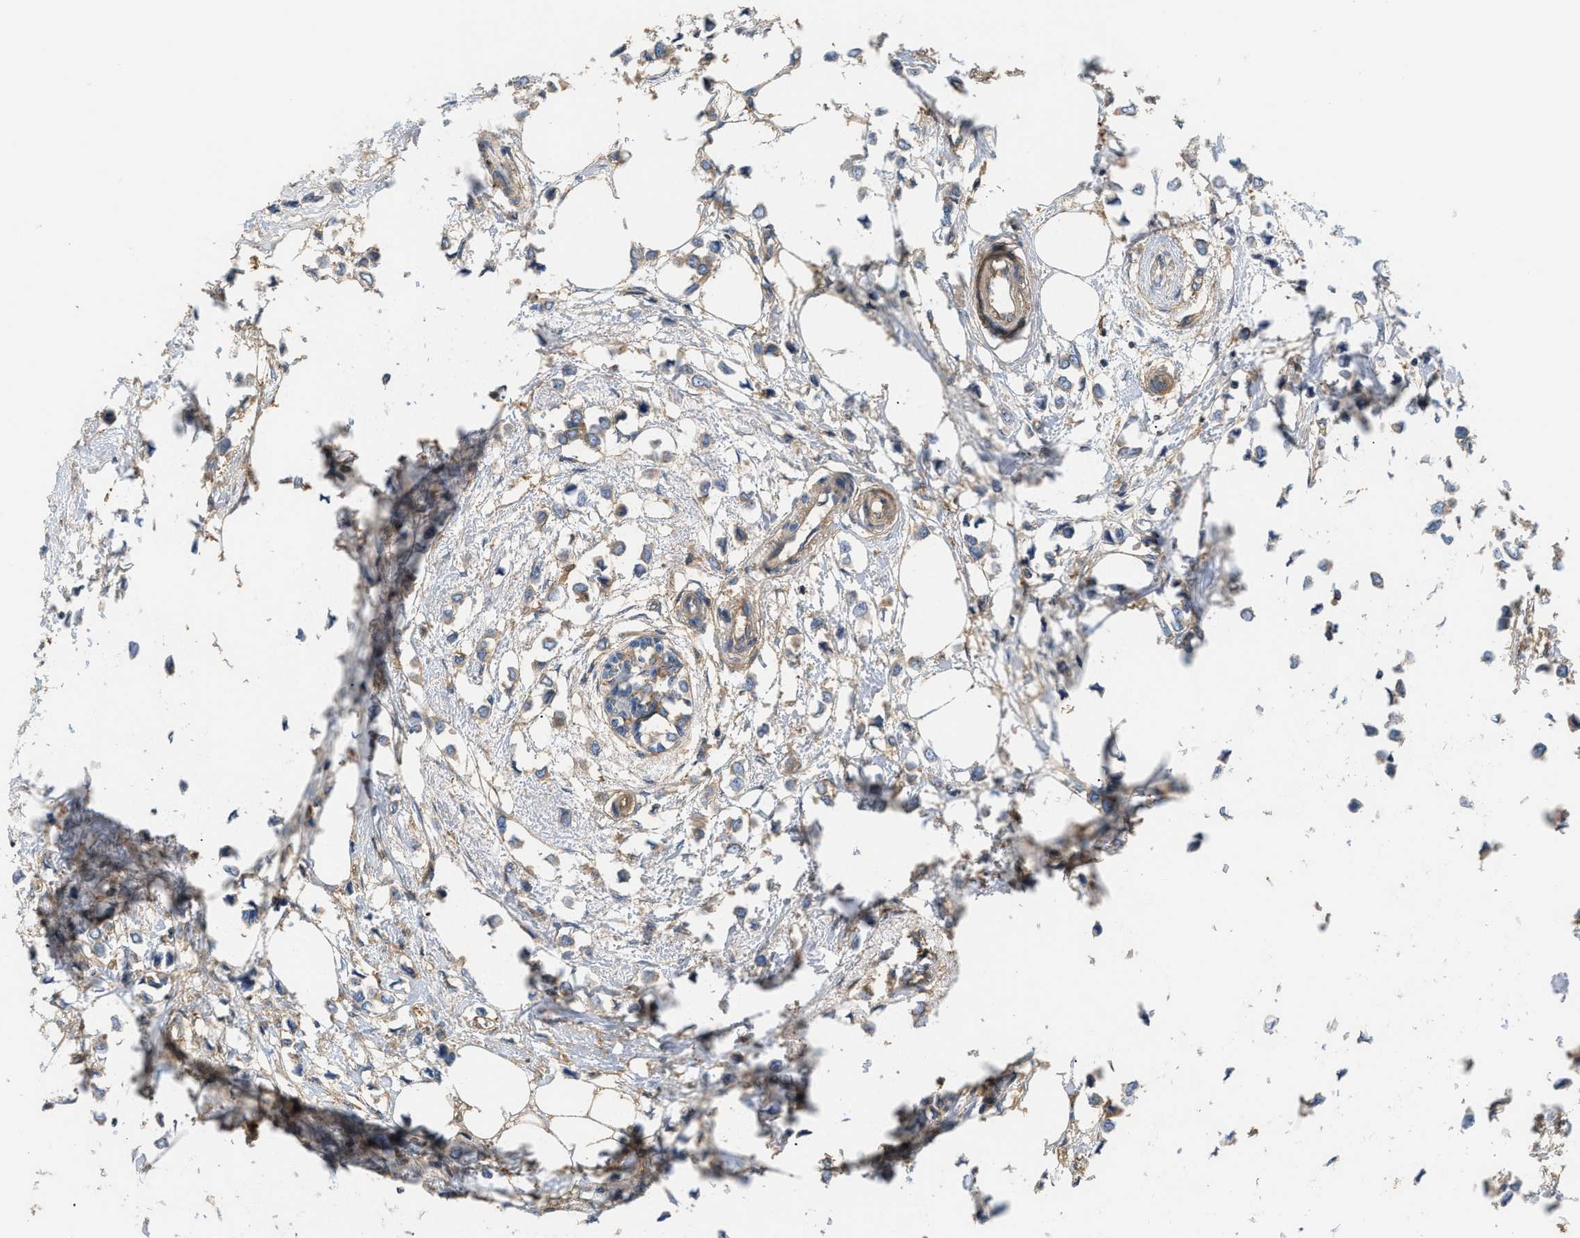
{"staining": {"intensity": "moderate", "quantity": ">75%", "location": "cytoplasmic/membranous"}, "tissue": "breast cancer", "cell_type": "Tumor cells", "image_type": "cancer", "snomed": [{"axis": "morphology", "description": "Lobular carcinoma"}, {"axis": "topography", "description": "Breast"}], "caption": "Lobular carcinoma (breast) tissue displays moderate cytoplasmic/membranous staining in approximately >75% of tumor cells, visualized by immunohistochemistry. Nuclei are stained in blue.", "gene": "GNB4", "patient": {"sex": "female", "age": 51}}